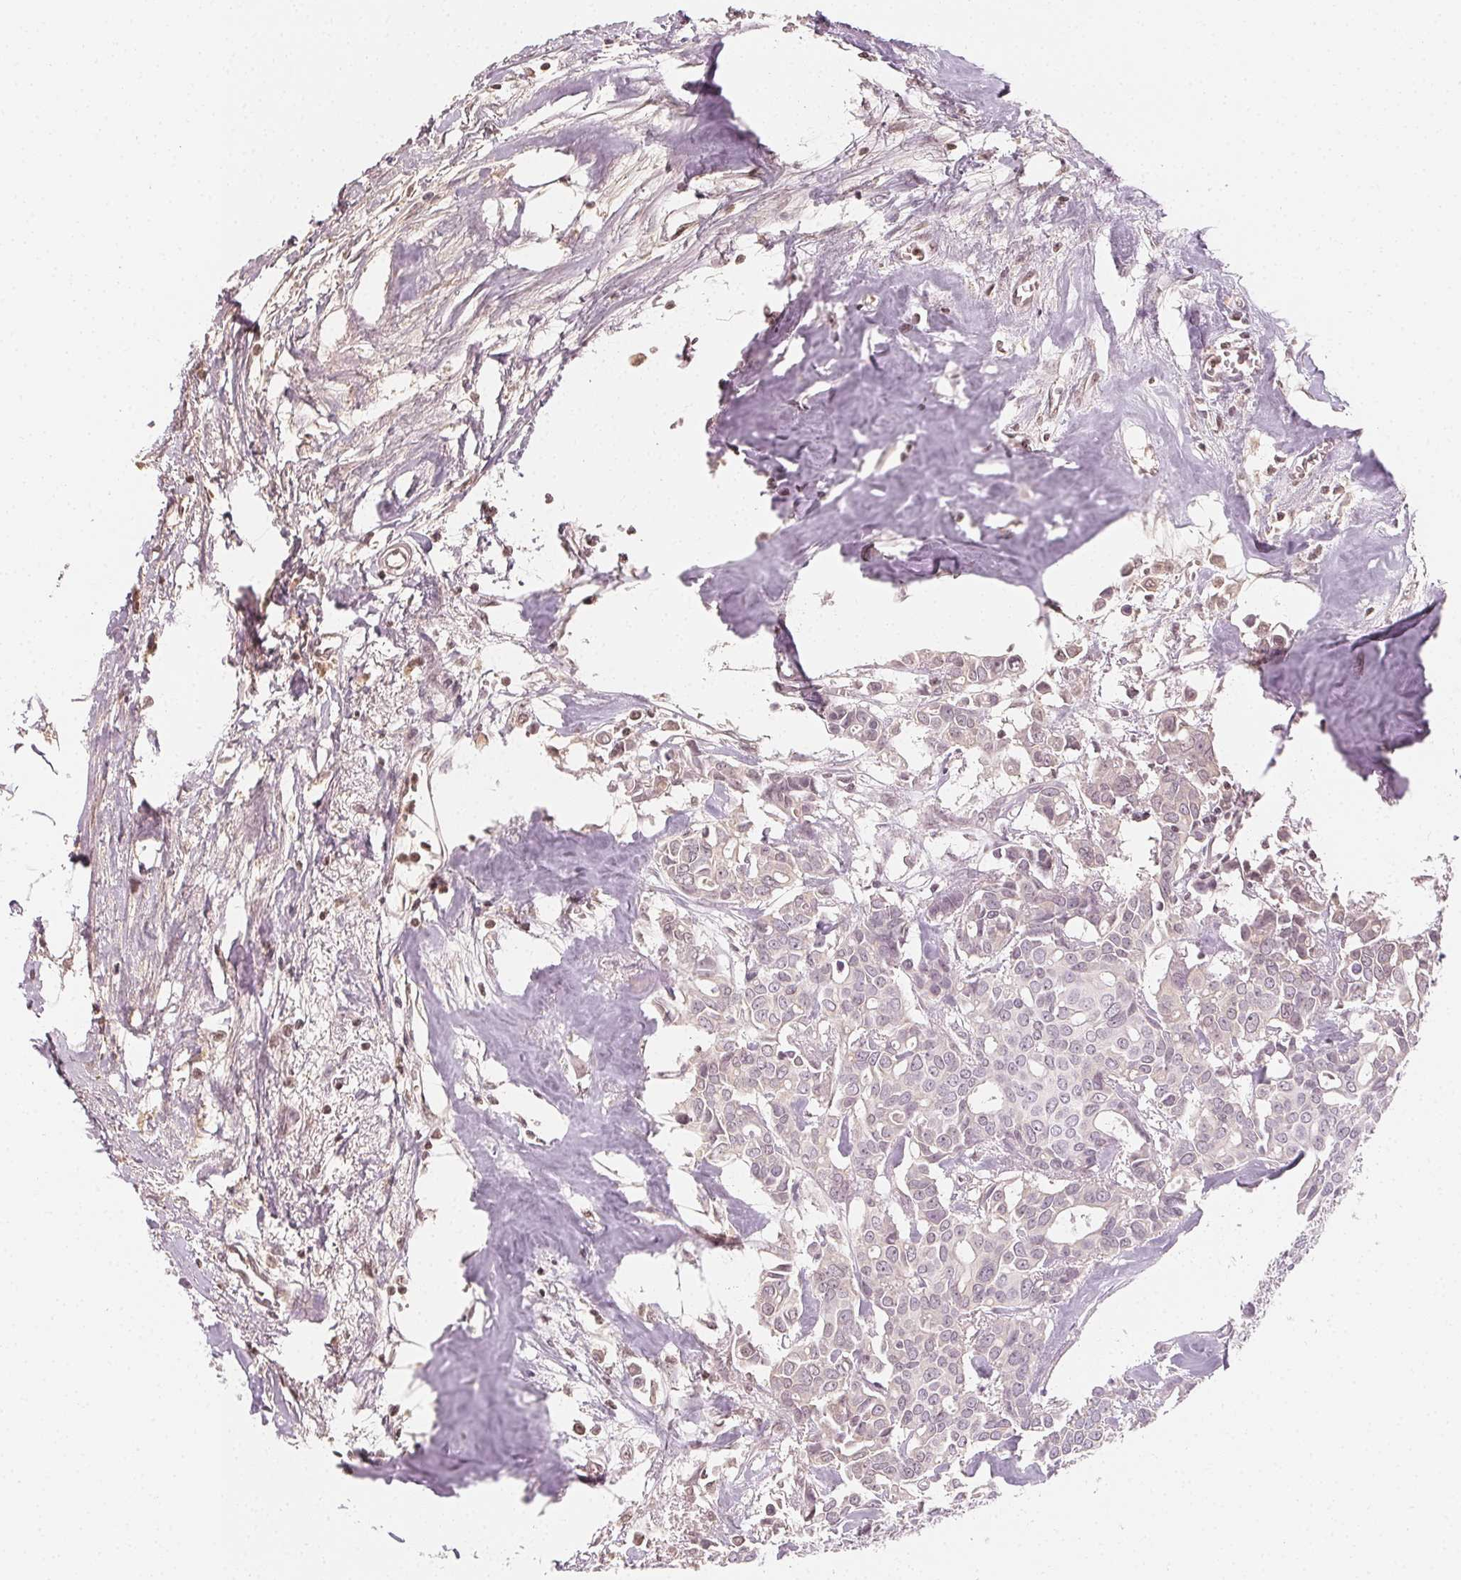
{"staining": {"intensity": "negative", "quantity": "none", "location": "none"}, "tissue": "breast cancer", "cell_type": "Tumor cells", "image_type": "cancer", "snomed": [{"axis": "morphology", "description": "Duct carcinoma"}, {"axis": "topography", "description": "Breast"}], "caption": "Immunohistochemistry of breast cancer (infiltrating ductal carcinoma) displays no expression in tumor cells.", "gene": "AFM", "patient": {"sex": "female", "age": 54}}